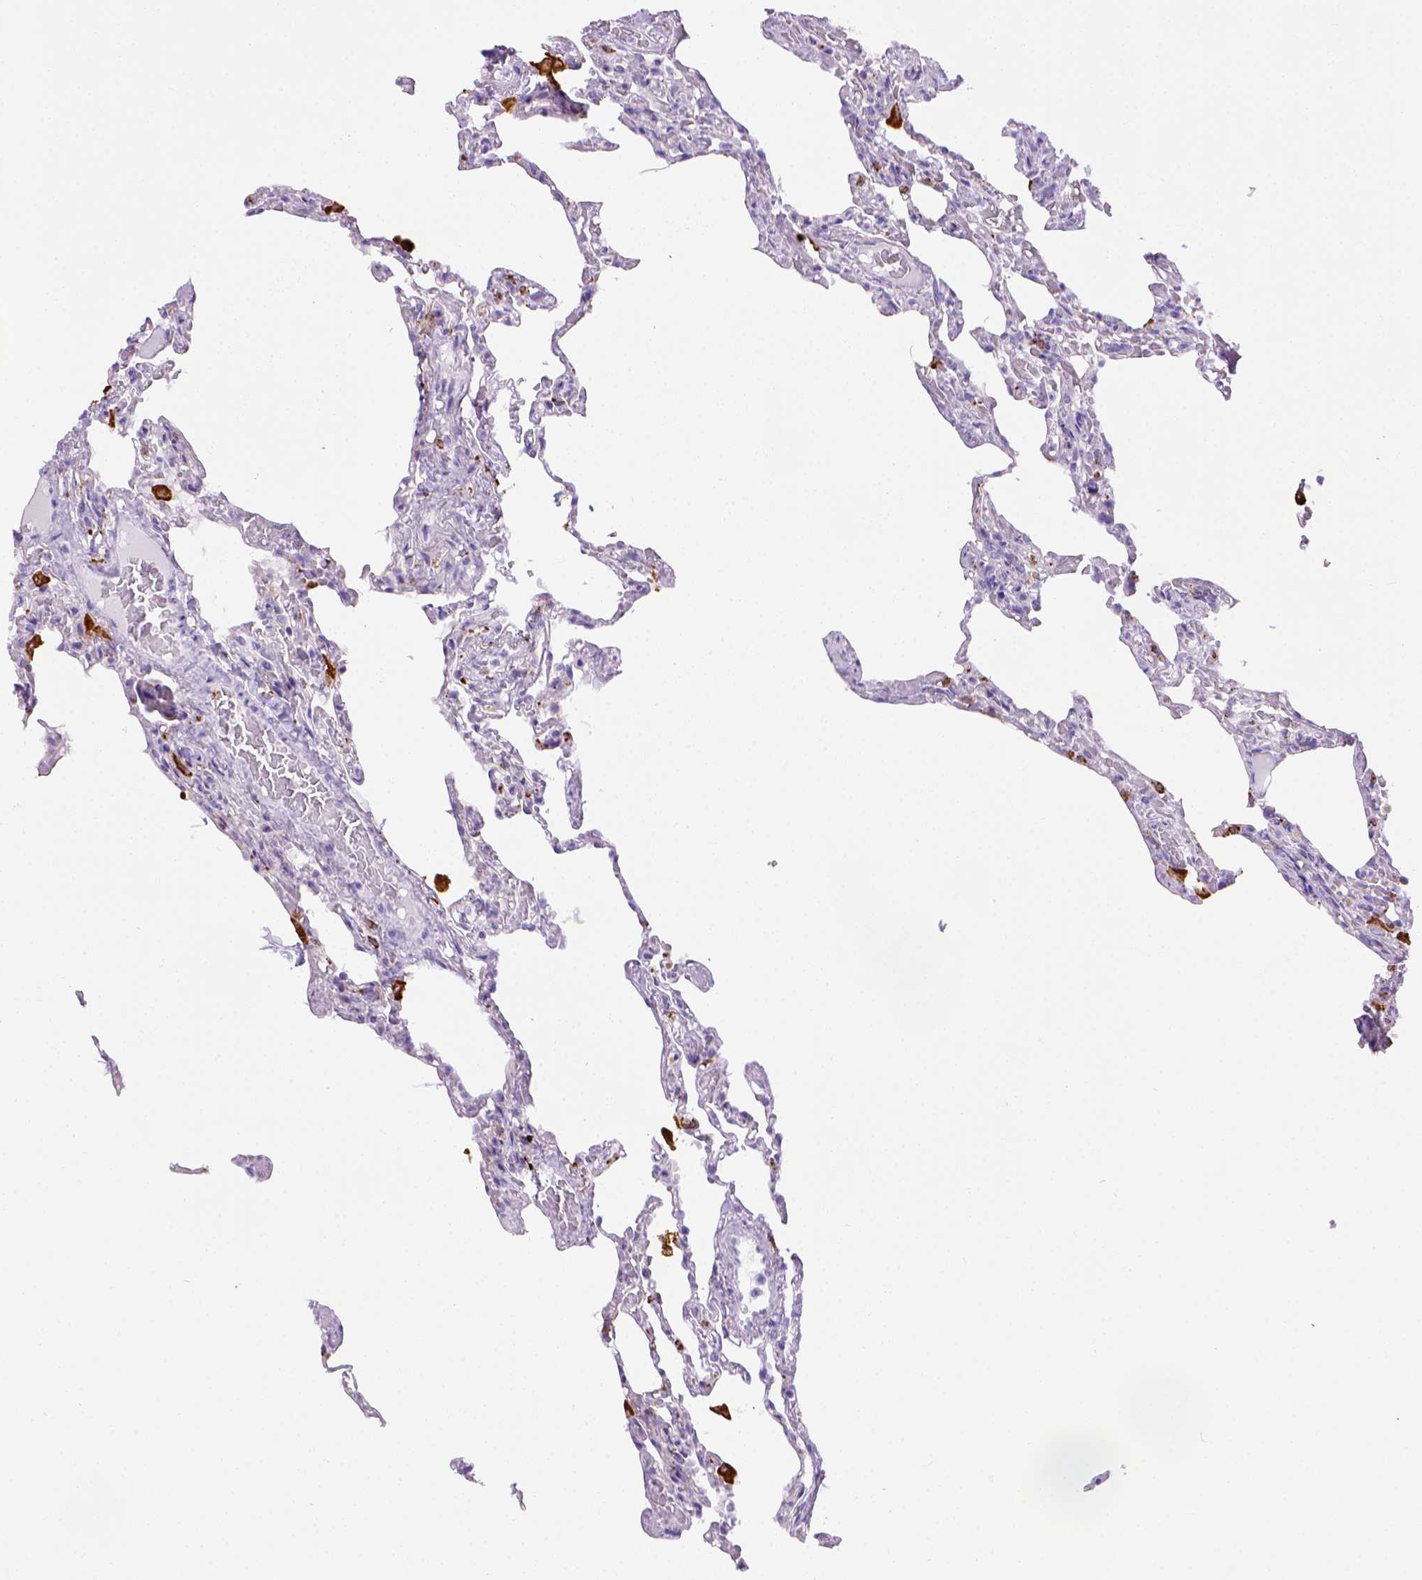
{"staining": {"intensity": "negative", "quantity": "none", "location": "none"}, "tissue": "lung", "cell_type": "Alveolar cells", "image_type": "normal", "snomed": [{"axis": "morphology", "description": "Normal tissue, NOS"}, {"axis": "topography", "description": "Lung"}], "caption": "High power microscopy photomicrograph of an immunohistochemistry (IHC) histopathology image of benign lung, revealing no significant positivity in alveolar cells.", "gene": "CD68", "patient": {"sex": "female", "age": 43}}